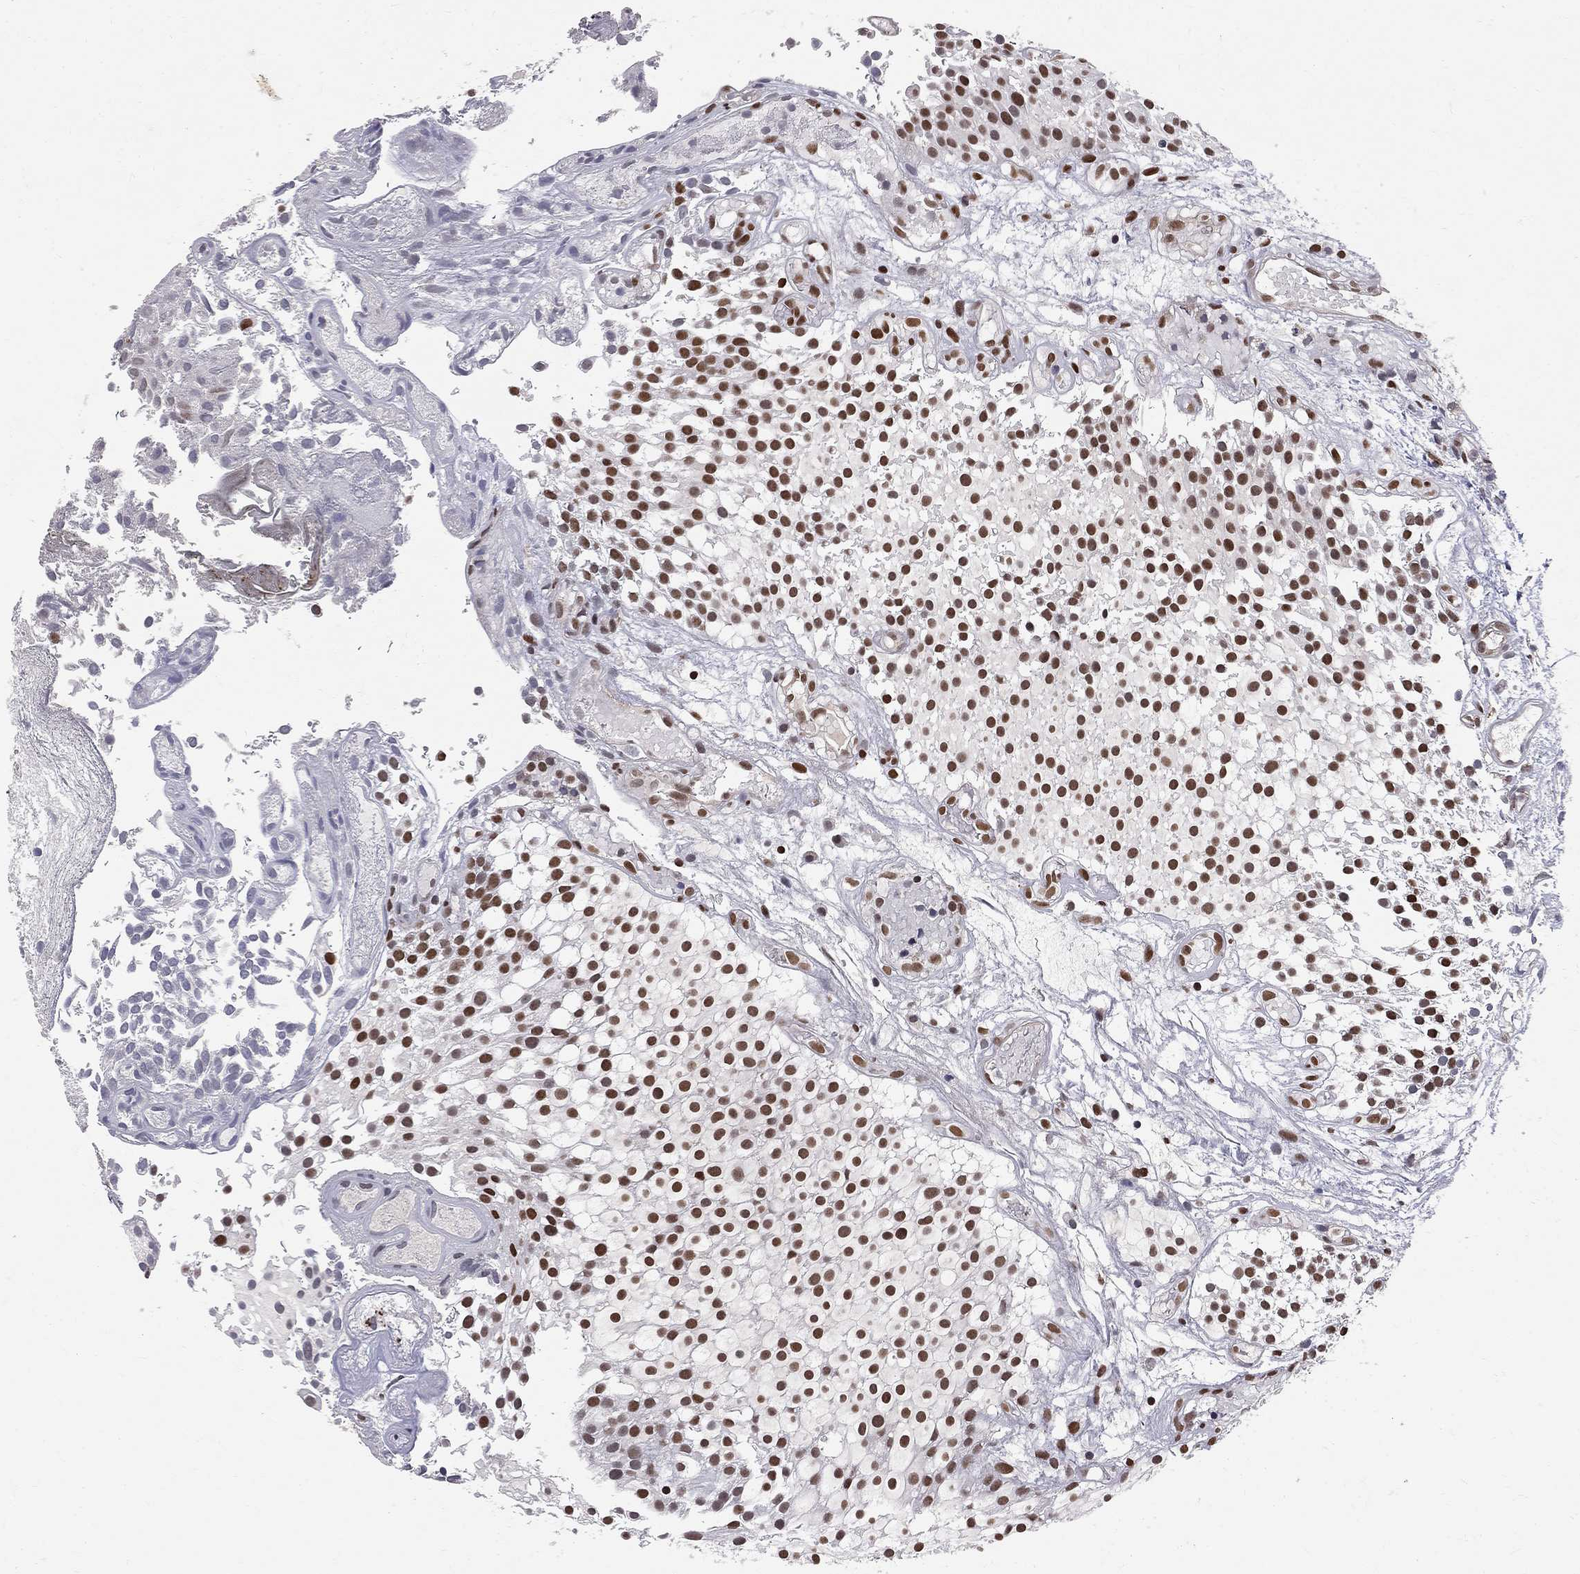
{"staining": {"intensity": "strong", "quantity": ">75%", "location": "nuclear"}, "tissue": "urothelial cancer", "cell_type": "Tumor cells", "image_type": "cancer", "snomed": [{"axis": "morphology", "description": "Urothelial carcinoma, Low grade"}, {"axis": "topography", "description": "Urinary bladder"}], "caption": "A brown stain highlights strong nuclear positivity of a protein in urothelial cancer tumor cells.", "gene": "SAP30L", "patient": {"sex": "male", "age": 79}}